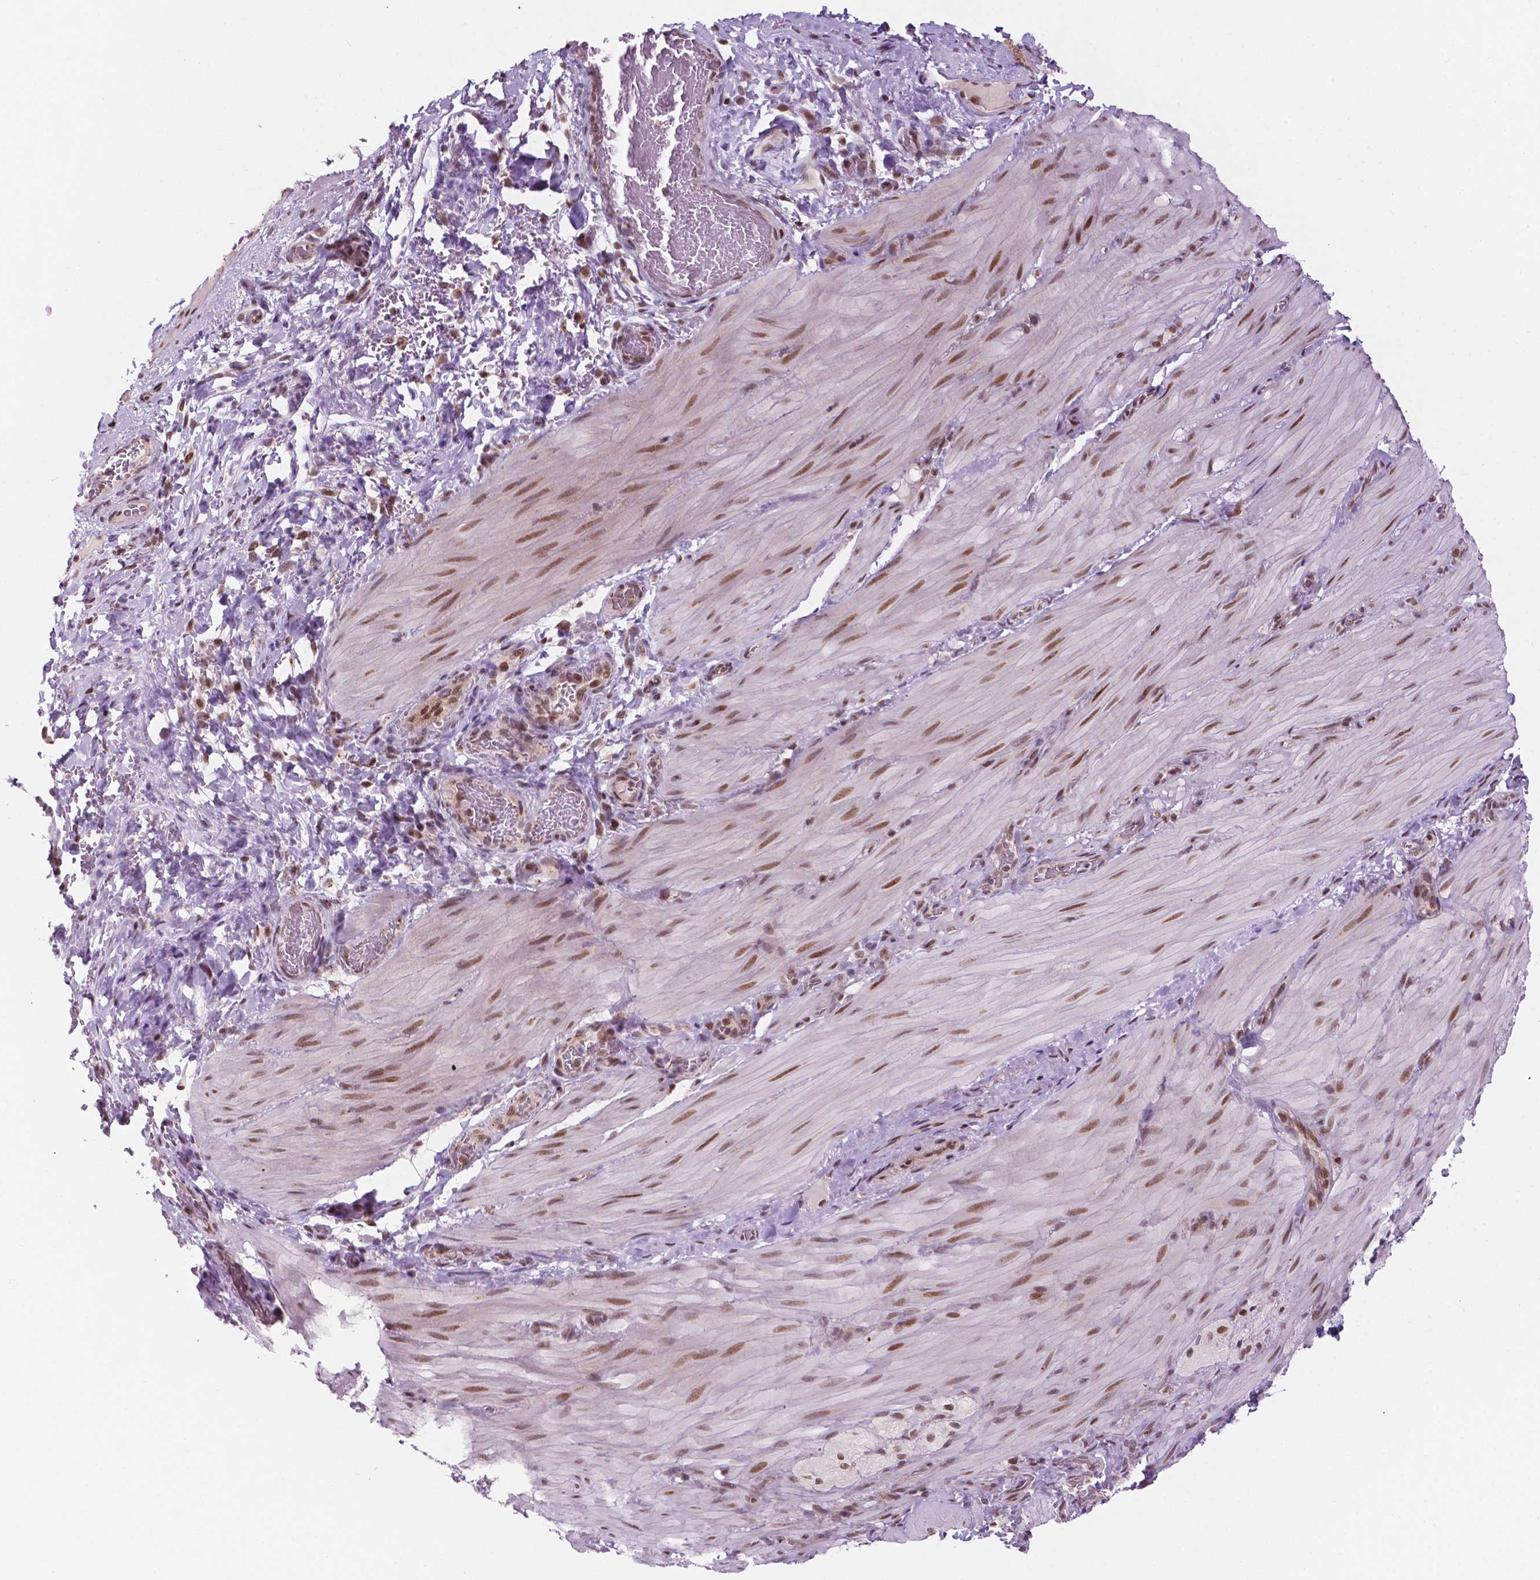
{"staining": {"intensity": "moderate", "quantity": "25%-75%", "location": "nuclear"}, "tissue": "smooth muscle", "cell_type": "Smooth muscle cells", "image_type": "normal", "snomed": [{"axis": "morphology", "description": "Normal tissue, NOS"}, {"axis": "topography", "description": "Smooth muscle"}, {"axis": "topography", "description": "Colon"}], "caption": "A histopathology image of smooth muscle stained for a protein reveals moderate nuclear brown staining in smooth muscle cells. The staining is performed using DAB (3,3'-diaminobenzidine) brown chromogen to label protein expression. The nuclei are counter-stained blue using hematoxylin.", "gene": "PER2", "patient": {"sex": "male", "age": 73}}